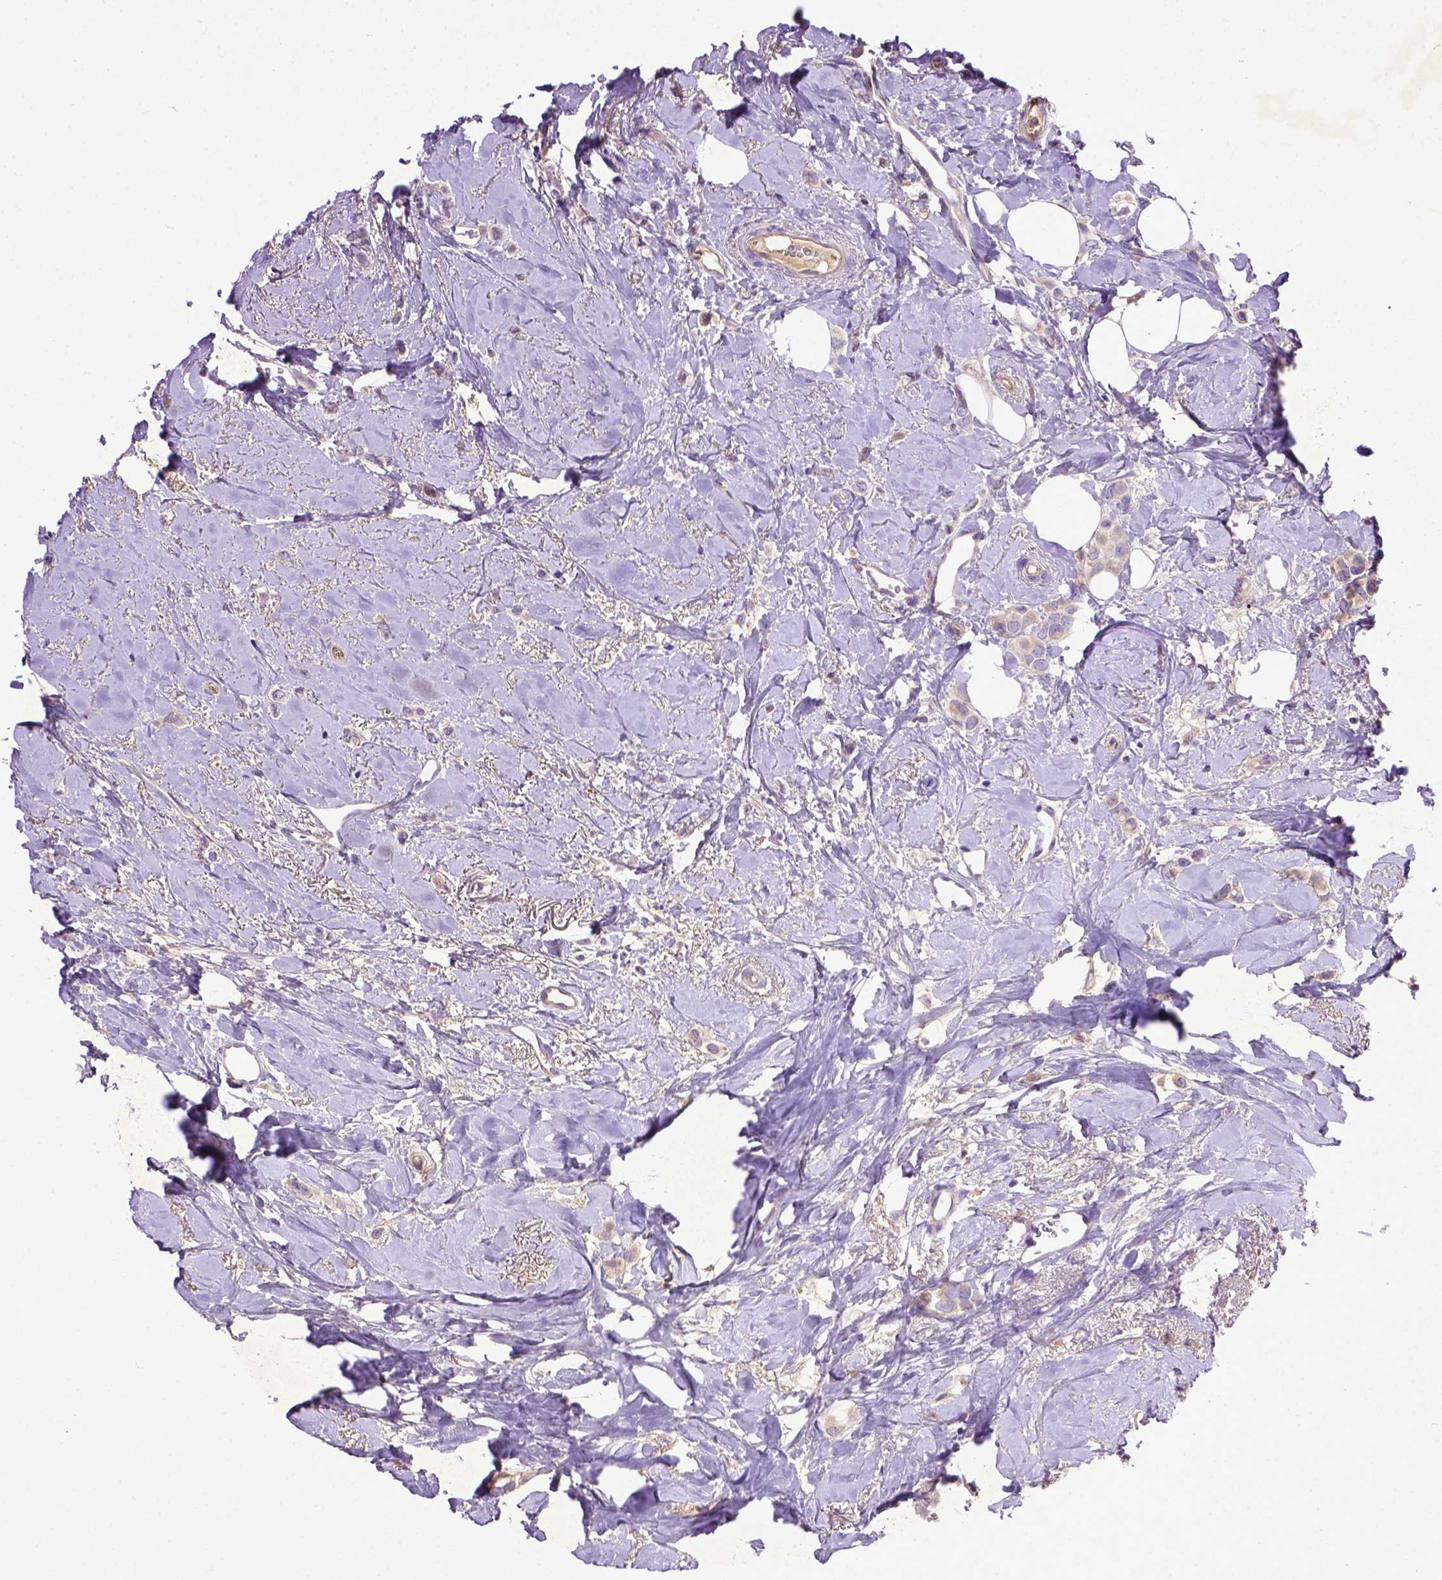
{"staining": {"intensity": "weak", "quantity": "25%-75%", "location": "cytoplasmic/membranous"}, "tissue": "breast cancer", "cell_type": "Tumor cells", "image_type": "cancer", "snomed": [{"axis": "morphology", "description": "Lobular carcinoma"}, {"axis": "topography", "description": "Breast"}], "caption": "Human breast cancer (lobular carcinoma) stained with a protein marker reveals weak staining in tumor cells.", "gene": "DEPDC1B", "patient": {"sex": "female", "age": 66}}